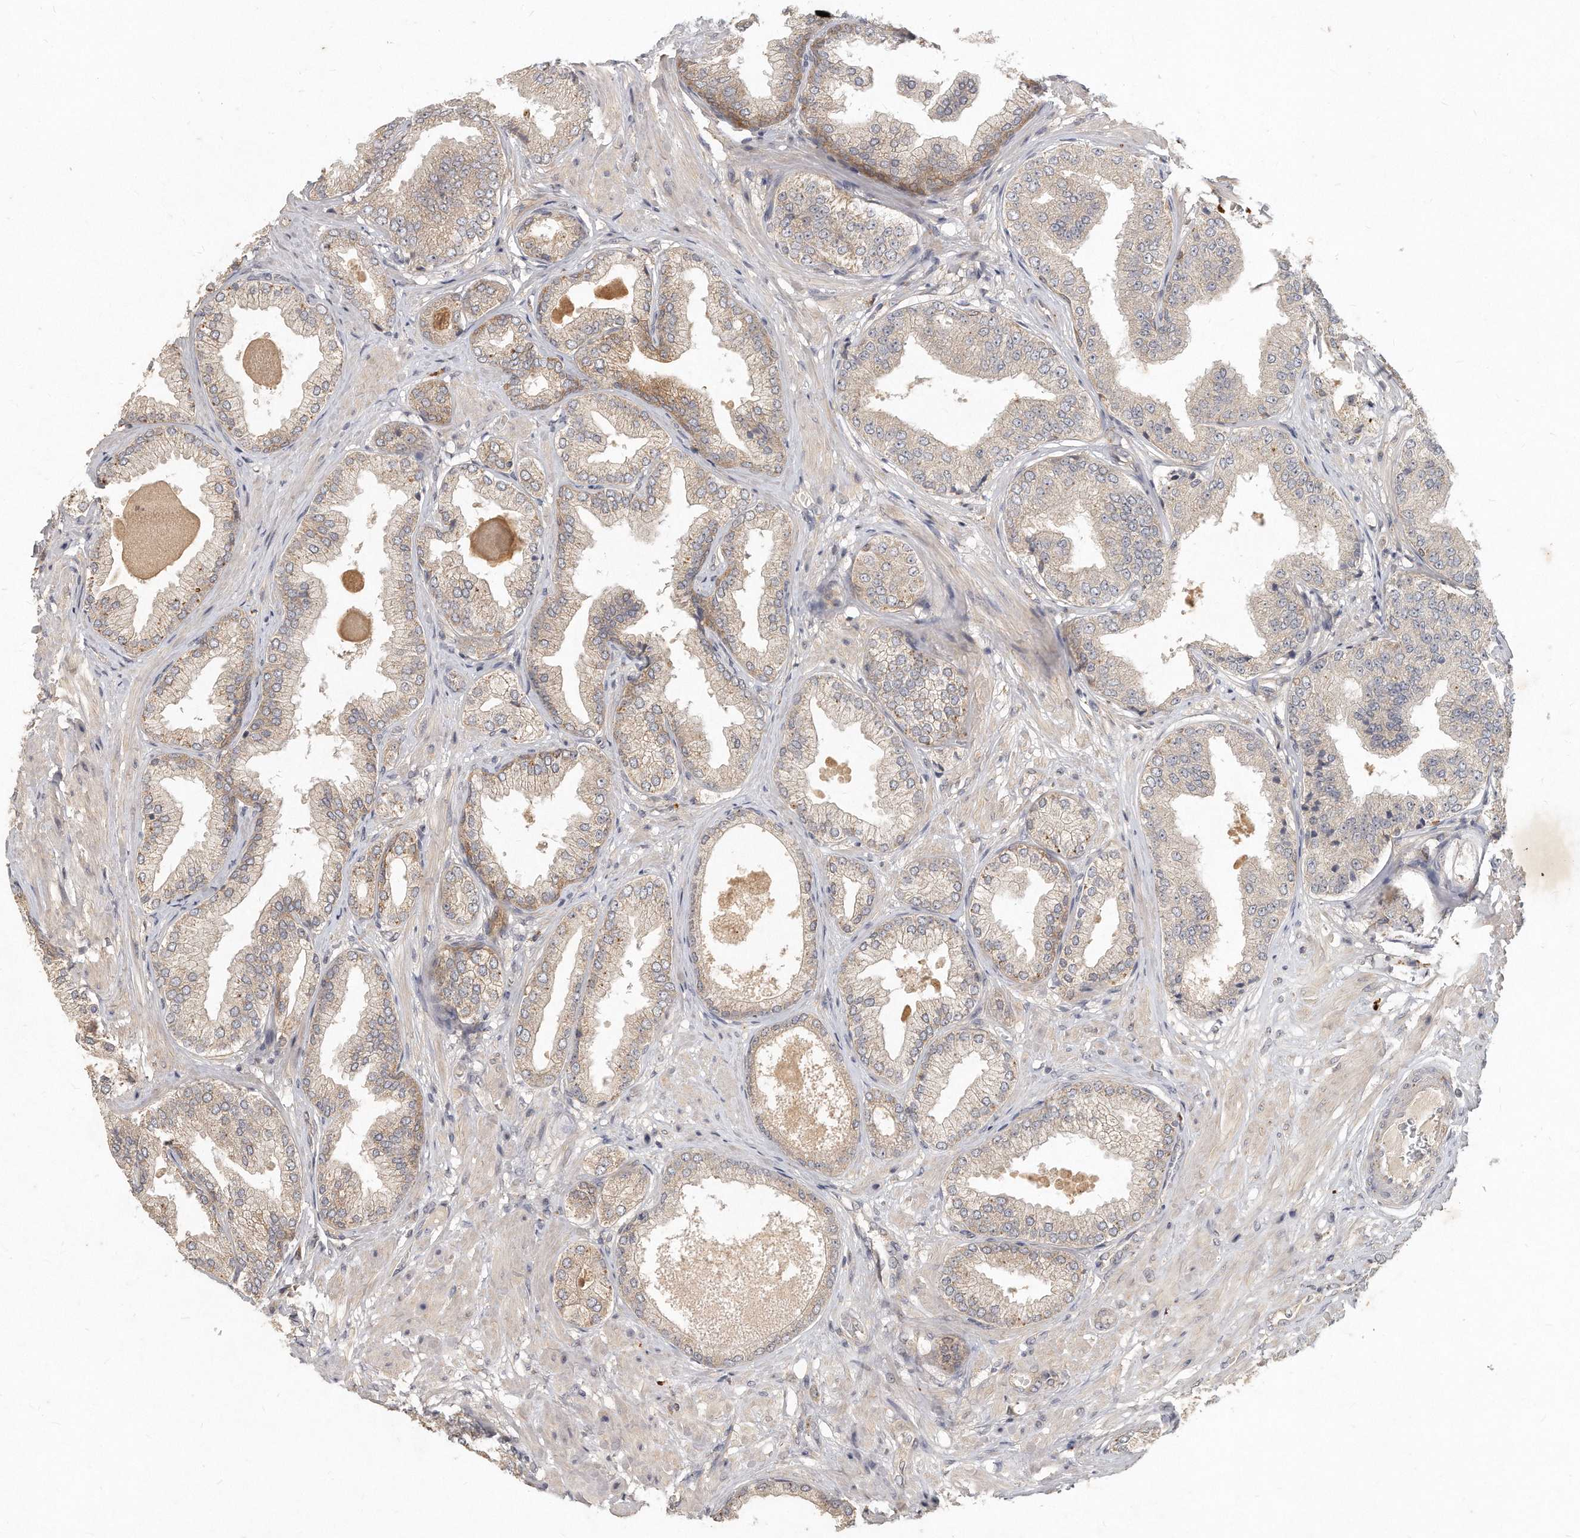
{"staining": {"intensity": "weak", "quantity": "25%-75%", "location": "cytoplasmic/membranous"}, "tissue": "prostate cancer", "cell_type": "Tumor cells", "image_type": "cancer", "snomed": [{"axis": "morphology", "description": "Adenocarcinoma, Low grade"}, {"axis": "topography", "description": "Prostate"}], "caption": "IHC histopathology image of neoplastic tissue: human prostate cancer (adenocarcinoma (low-grade)) stained using immunohistochemistry (IHC) reveals low levels of weak protein expression localized specifically in the cytoplasmic/membranous of tumor cells, appearing as a cytoplasmic/membranous brown color.", "gene": "LGALS8", "patient": {"sex": "male", "age": 63}}